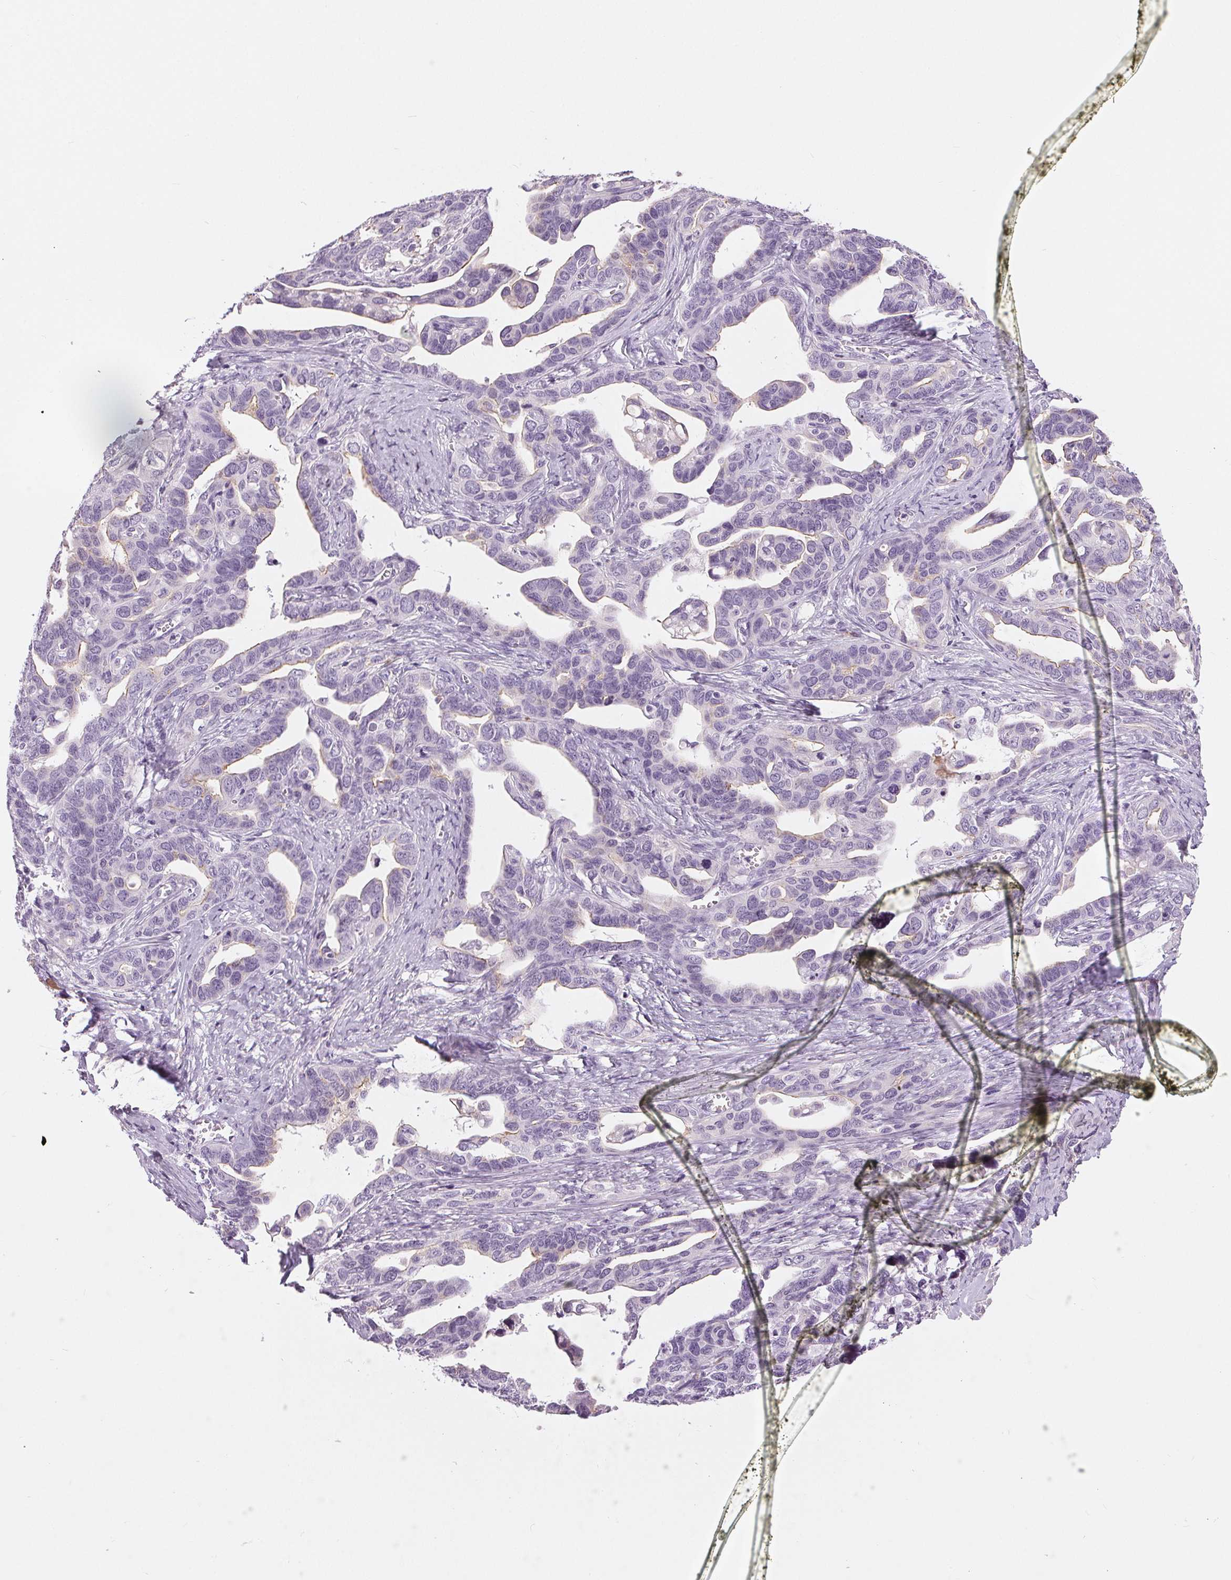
{"staining": {"intensity": "weak", "quantity": "<25%", "location": "cytoplasmic/membranous"}, "tissue": "ovarian cancer", "cell_type": "Tumor cells", "image_type": "cancer", "snomed": [{"axis": "morphology", "description": "Cystadenocarcinoma, serous, NOS"}, {"axis": "topography", "description": "Ovary"}], "caption": "A micrograph of ovarian cancer stained for a protein shows no brown staining in tumor cells.", "gene": "MISP", "patient": {"sex": "female", "age": 69}}